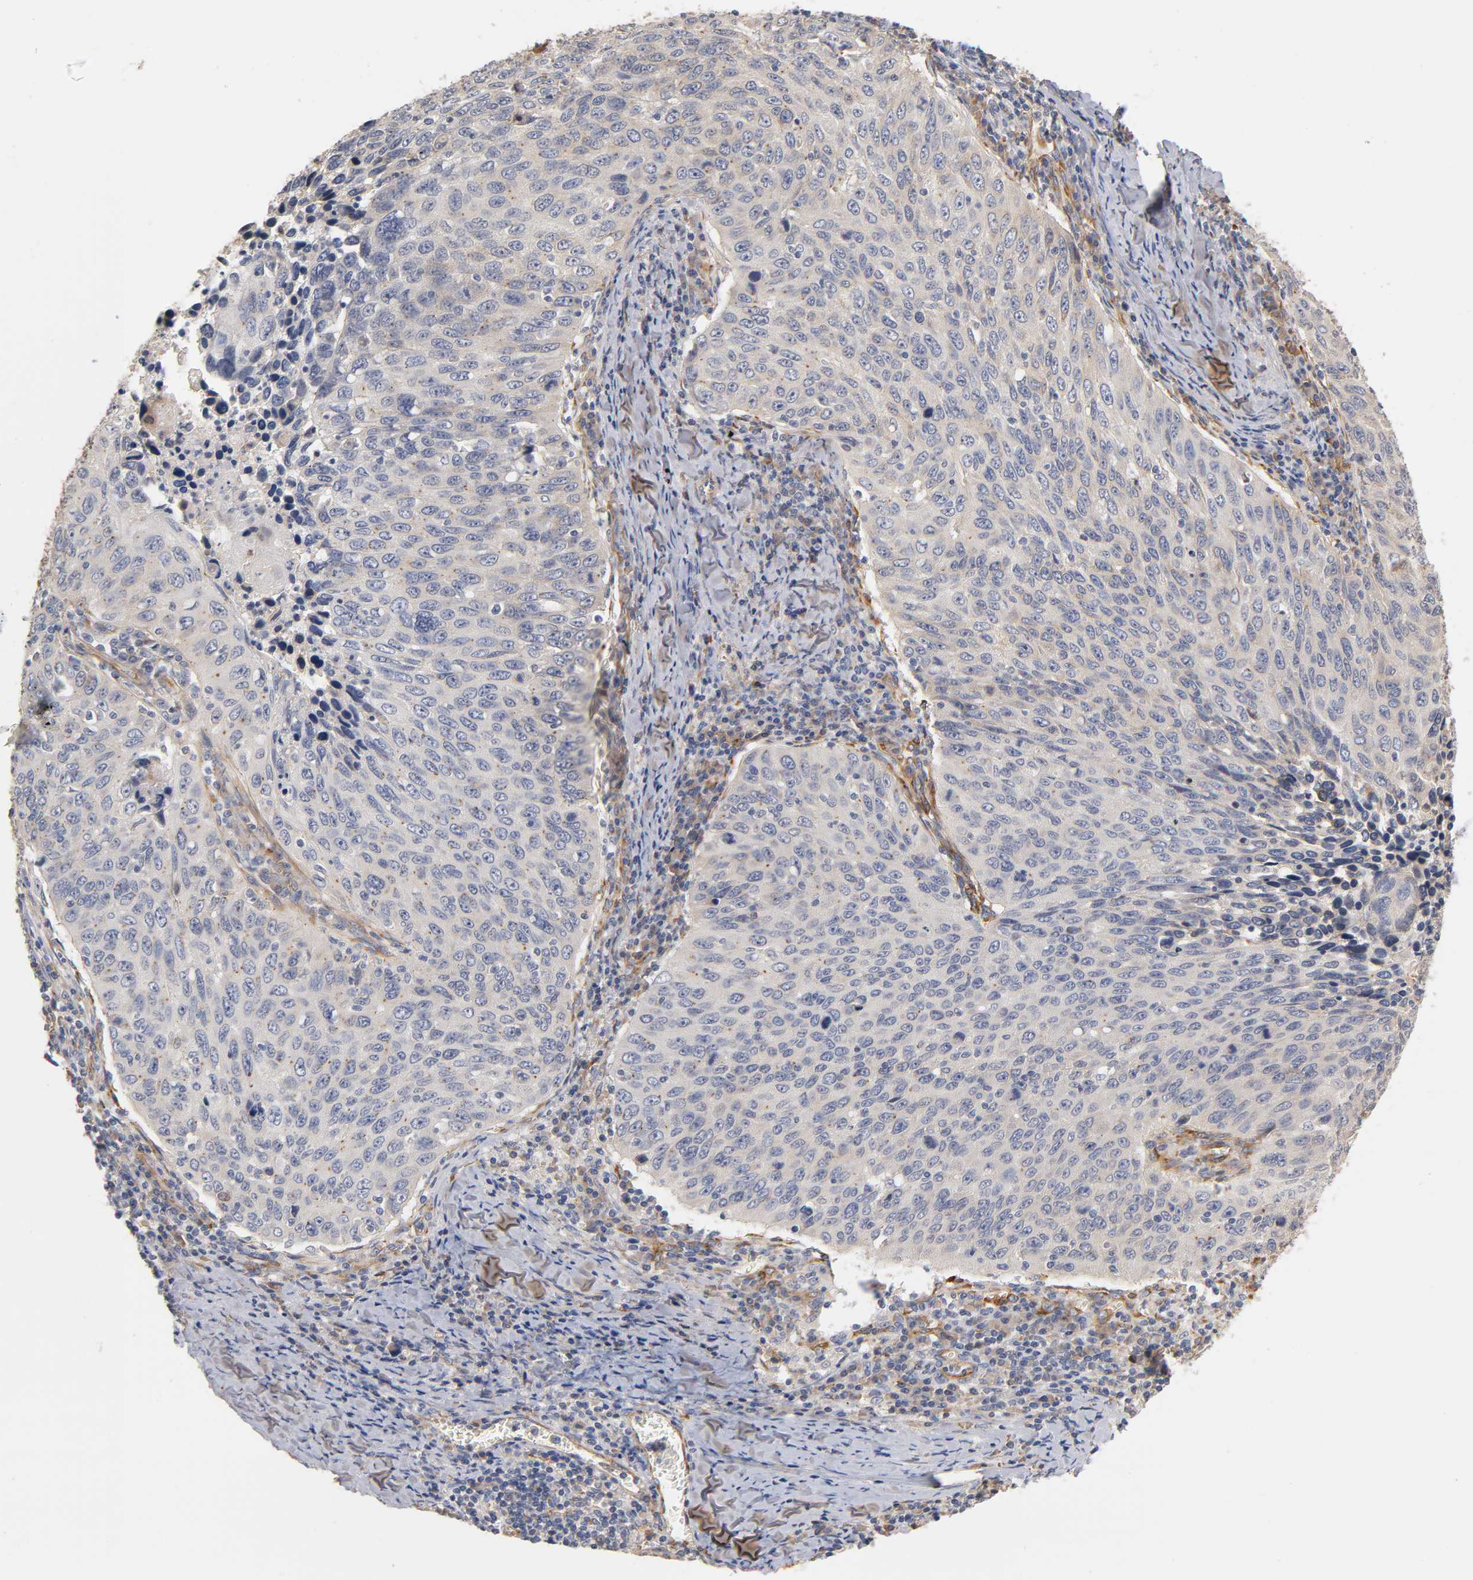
{"staining": {"intensity": "weak", "quantity": "25%-75%", "location": "cytoplasmic/membranous"}, "tissue": "cervical cancer", "cell_type": "Tumor cells", "image_type": "cancer", "snomed": [{"axis": "morphology", "description": "Squamous cell carcinoma, NOS"}, {"axis": "topography", "description": "Cervix"}], "caption": "Brown immunohistochemical staining in cervical squamous cell carcinoma reveals weak cytoplasmic/membranous staining in about 25%-75% of tumor cells. (Brightfield microscopy of DAB IHC at high magnification).", "gene": "LAMB1", "patient": {"sex": "female", "age": 53}}